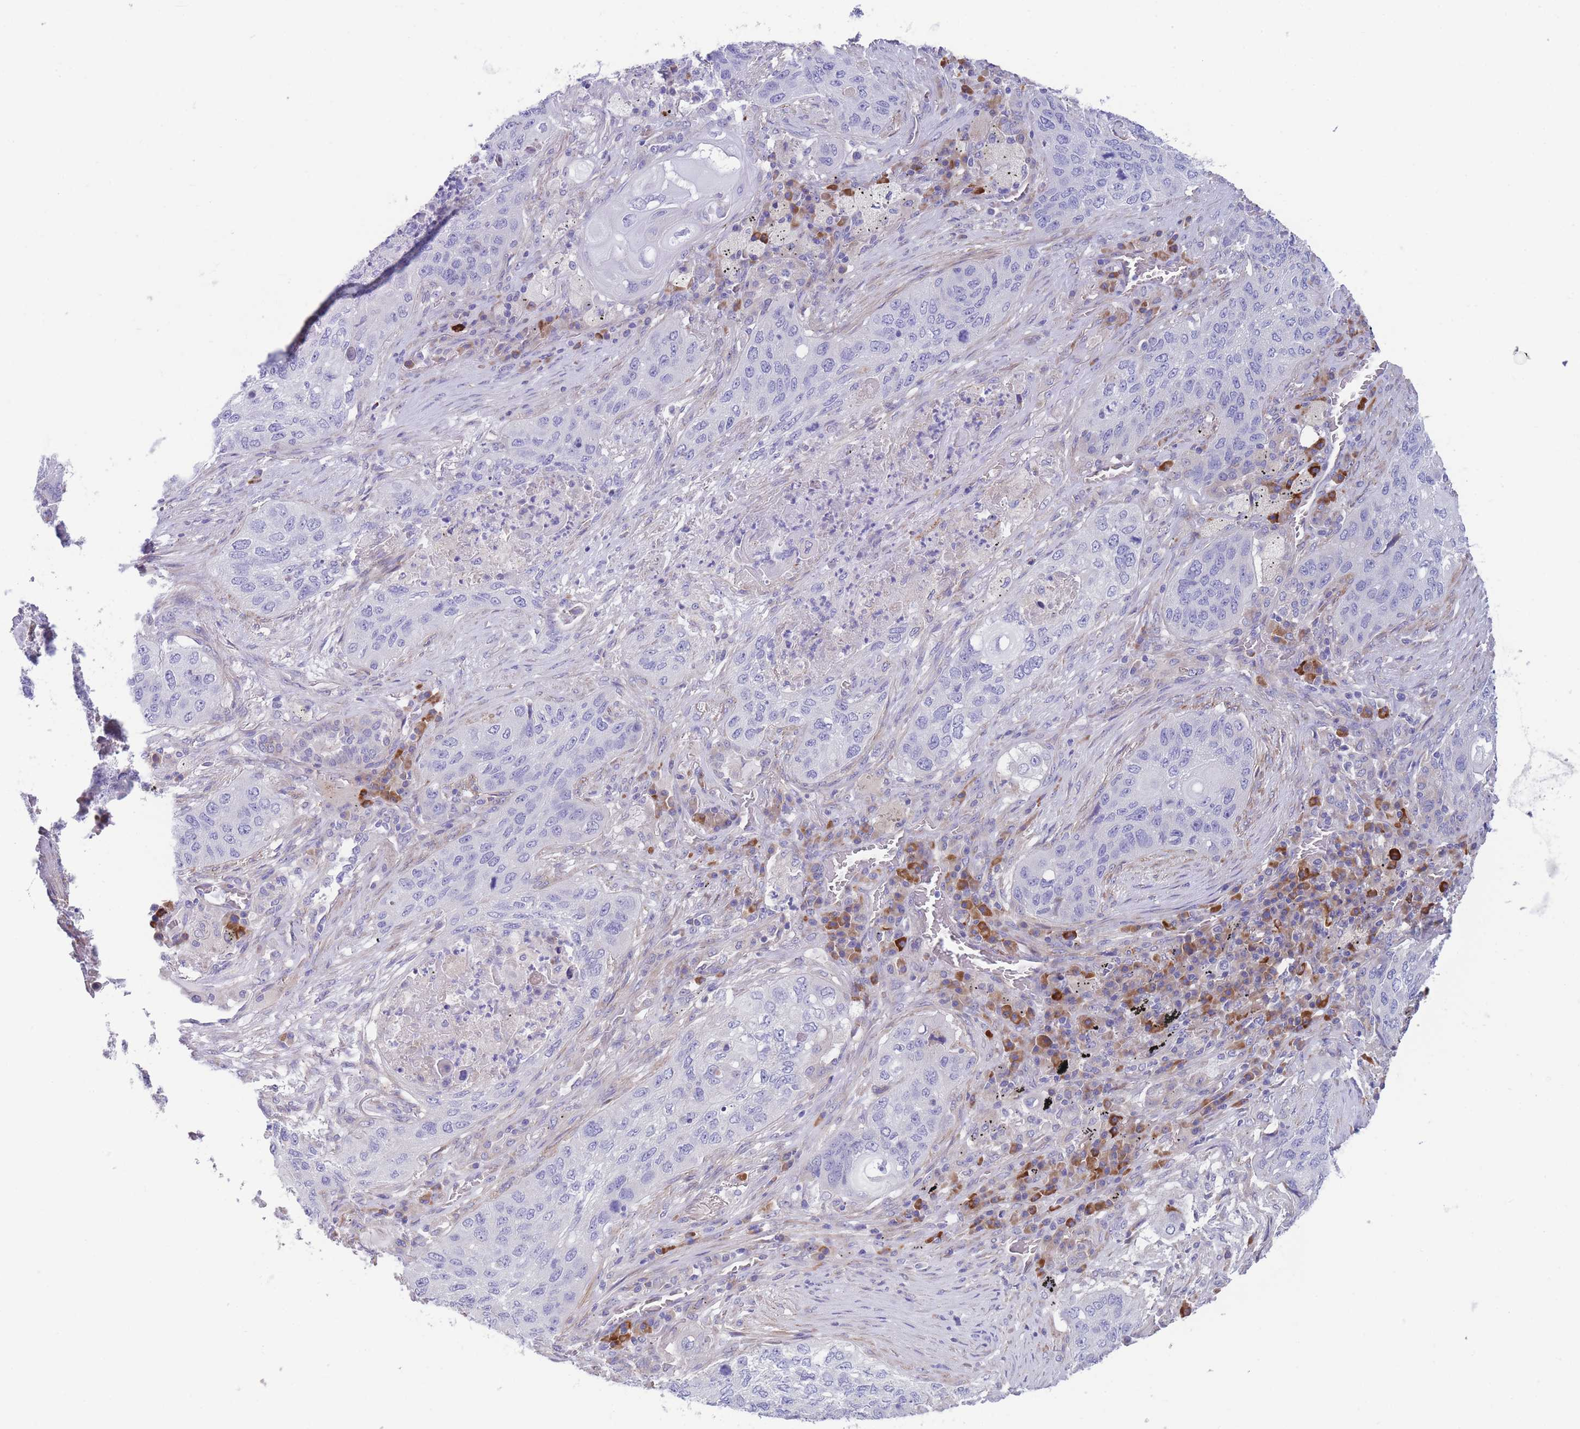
{"staining": {"intensity": "negative", "quantity": "none", "location": "none"}, "tissue": "lung cancer", "cell_type": "Tumor cells", "image_type": "cancer", "snomed": [{"axis": "morphology", "description": "Squamous cell carcinoma, NOS"}, {"axis": "topography", "description": "Lung"}], "caption": "Micrograph shows no significant protein positivity in tumor cells of squamous cell carcinoma (lung).", "gene": "DET1", "patient": {"sex": "female", "age": 63}}